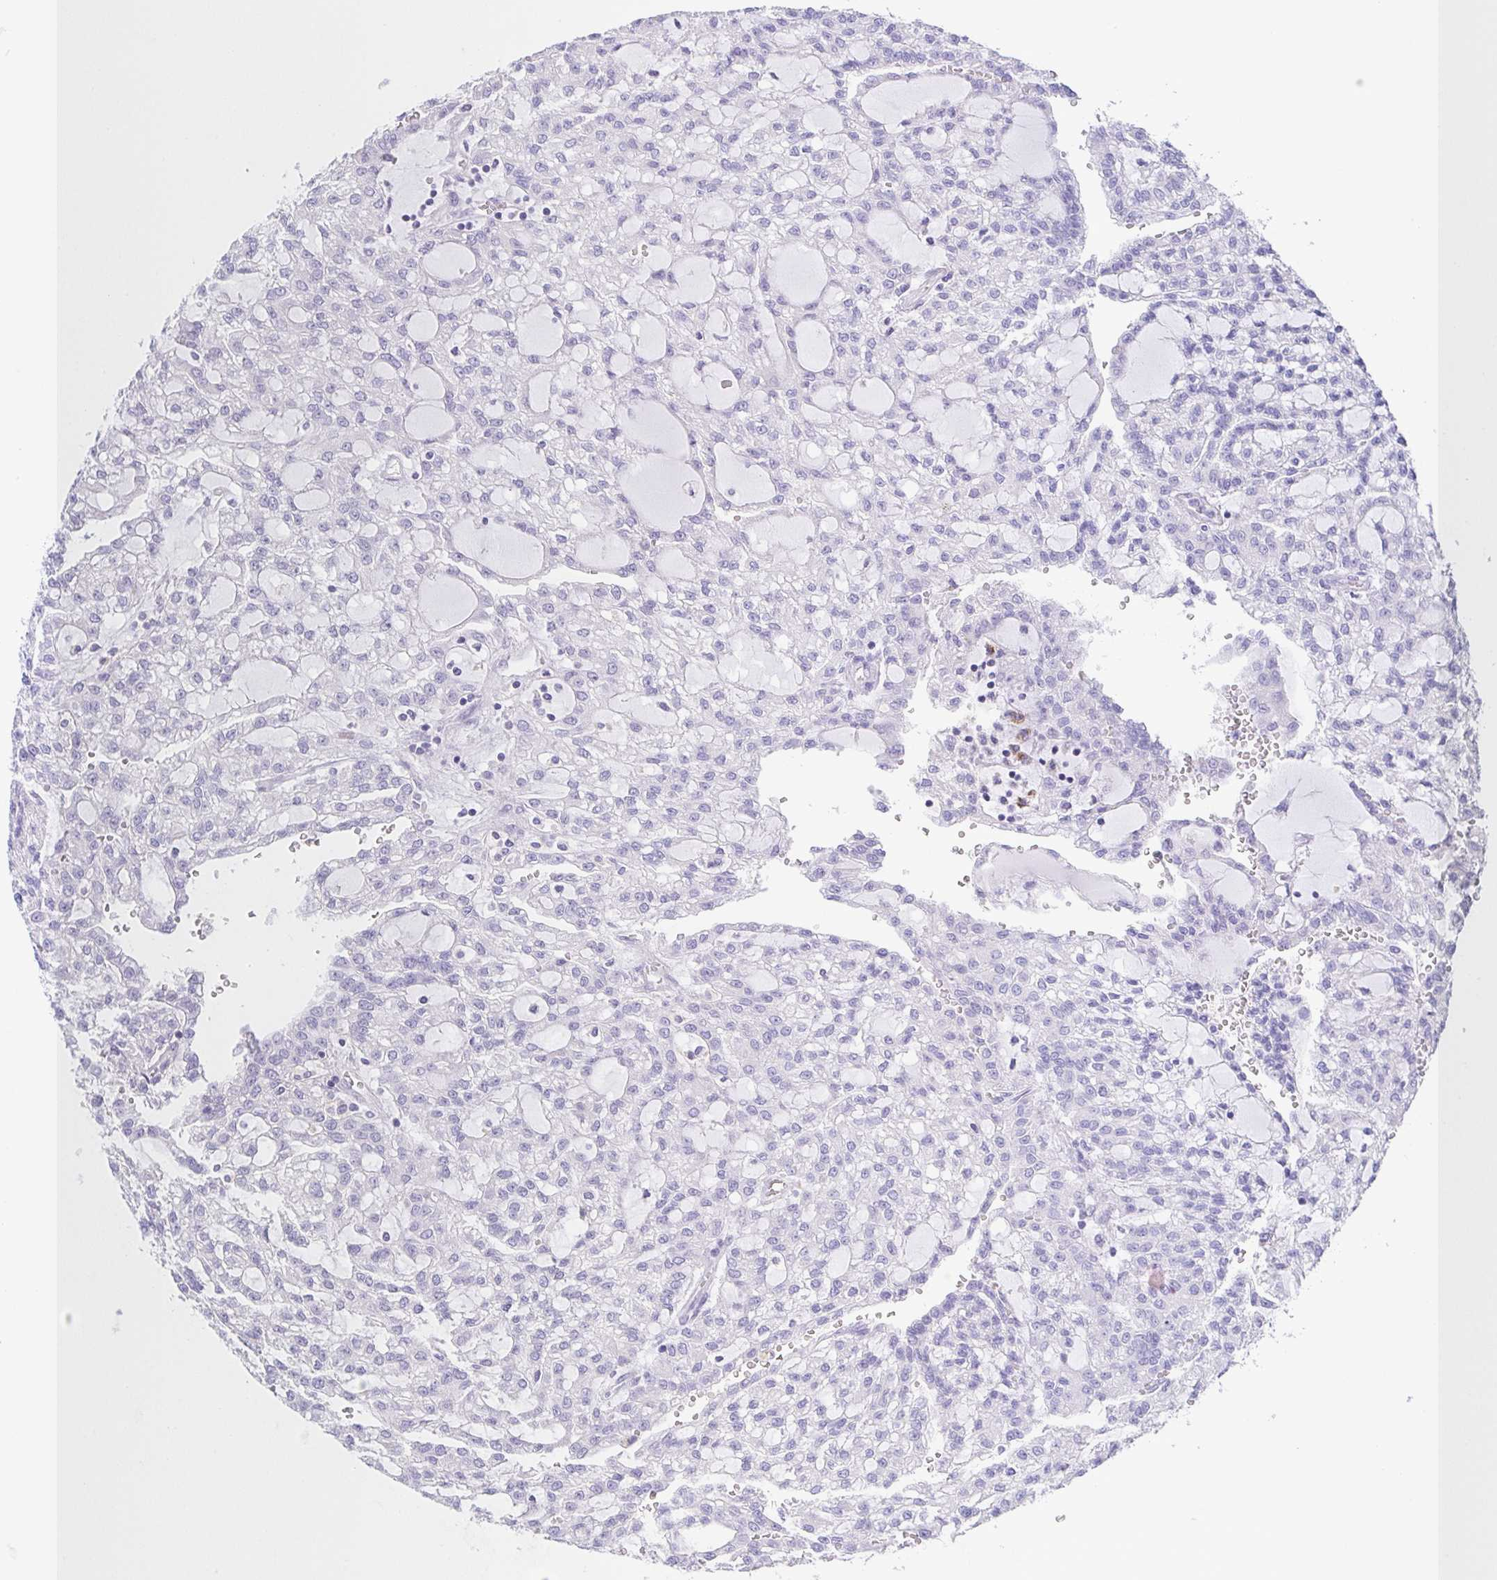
{"staining": {"intensity": "negative", "quantity": "none", "location": "none"}, "tissue": "renal cancer", "cell_type": "Tumor cells", "image_type": "cancer", "snomed": [{"axis": "morphology", "description": "Adenocarcinoma, NOS"}, {"axis": "topography", "description": "Kidney"}], "caption": "IHC micrograph of neoplastic tissue: adenocarcinoma (renal) stained with DAB exhibits no significant protein staining in tumor cells. Brightfield microscopy of immunohistochemistry stained with DAB (brown) and hematoxylin (blue), captured at high magnification.", "gene": "PKDREJ", "patient": {"sex": "male", "age": 63}}